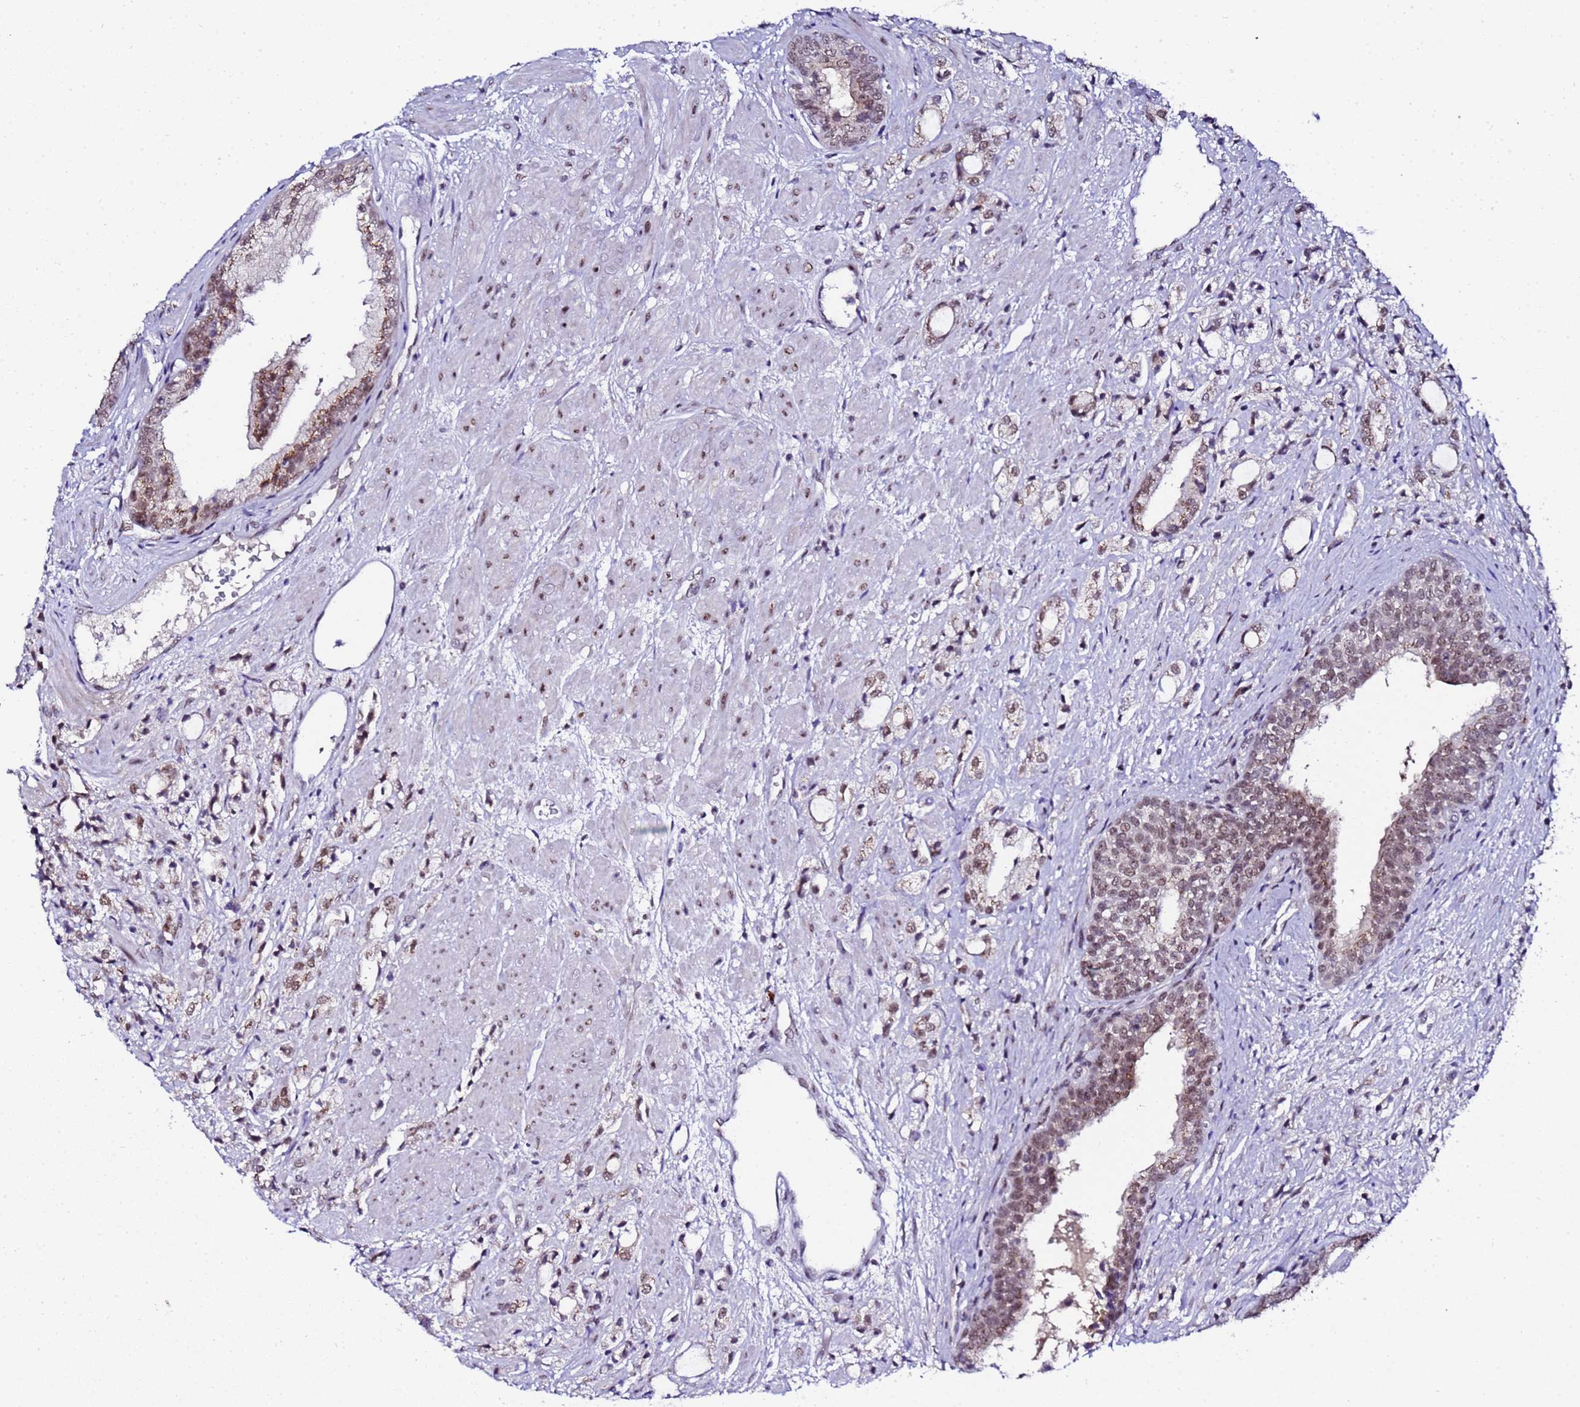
{"staining": {"intensity": "moderate", "quantity": ">75%", "location": "cytoplasmic/membranous,nuclear"}, "tissue": "prostate cancer", "cell_type": "Tumor cells", "image_type": "cancer", "snomed": [{"axis": "morphology", "description": "Adenocarcinoma, High grade"}, {"axis": "topography", "description": "Prostate"}], "caption": "DAB (3,3'-diaminobenzidine) immunohistochemical staining of adenocarcinoma (high-grade) (prostate) displays moderate cytoplasmic/membranous and nuclear protein staining in approximately >75% of tumor cells.", "gene": "C19orf47", "patient": {"sex": "male", "age": 50}}